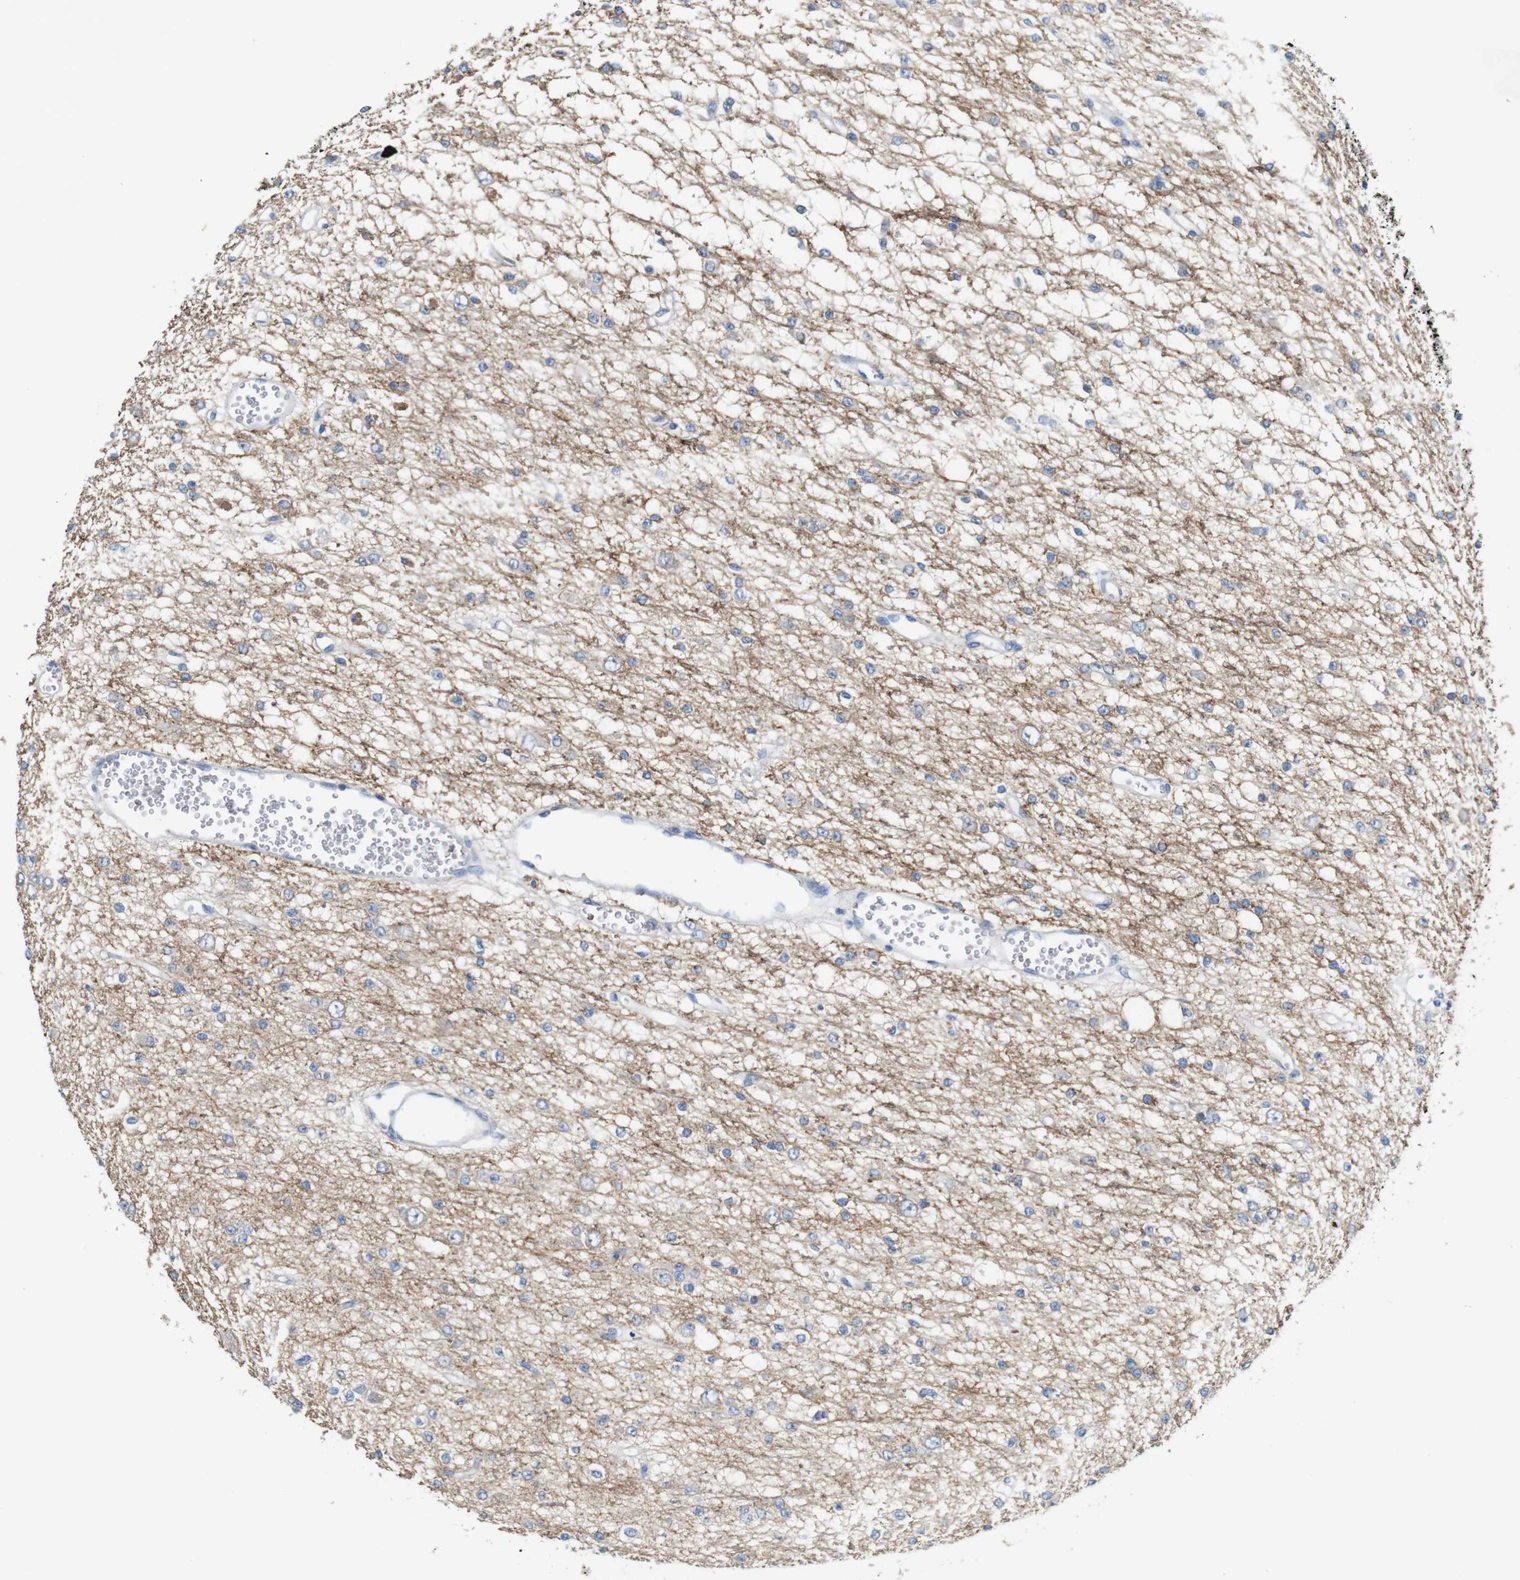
{"staining": {"intensity": "negative", "quantity": "none", "location": "none"}, "tissue": "glioma", "cell_type": "Tumor cells", "image_type": "cancer", "snomed": [{"axis": "morphology", "description": "Glioma, malignant, Low grade"}, {"axis": "topography", "description": "Brain"}], "caption": "Immunohistochemistry (IHC) image of neoplastic tissue: malignant low-grade glioma stained with DAB (3,3'-diaminobenzidine) demonstrates no significant protein expression in tumor cells.", "gene": "IGSF8", "patient": {"sex": "male", "age": 38}}